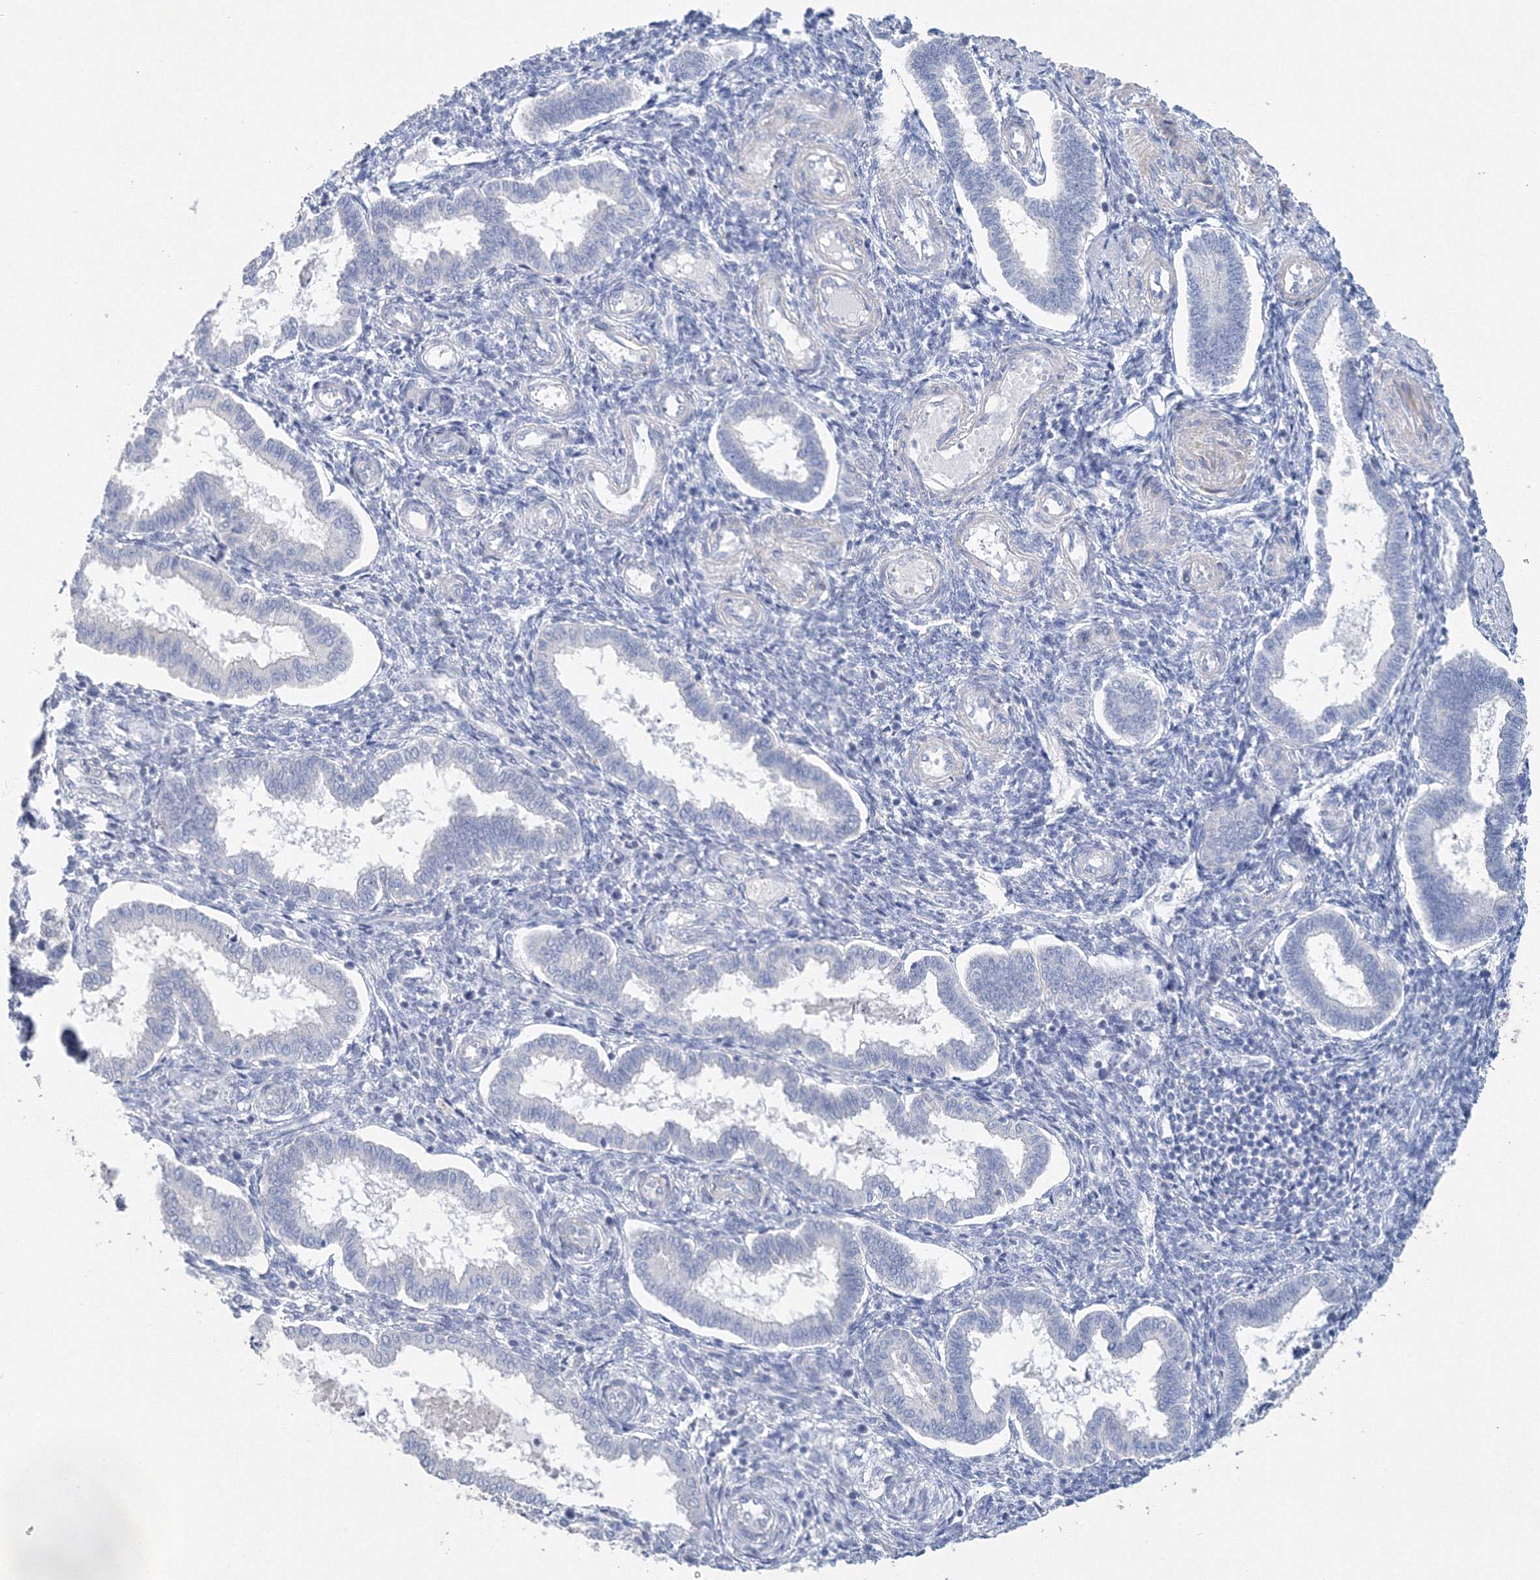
{"staining": {"intensity": "negative", "quantity": "none", "location": "none"}, "tissue": "endometrium", "cell_type": "Cells in endometrial stroma", "image_type": "normal", "snomed": [{"axis": "morphology", "description": "Normal tissue, NOS"}, {"axis": "topography", "description": "Endometrium"}], "caption": "Immunohistochemistry photomicrograph of benign endometrium: endometrium stained with DAB displays no significant protein staining in cells in endometrial stroma. (DAB immunohistochemistry (IHC) visualized using brightfield microscopy, high magnification).", "gene": "OSBPL6", "patient": {"sex": "female", "age": 24}}